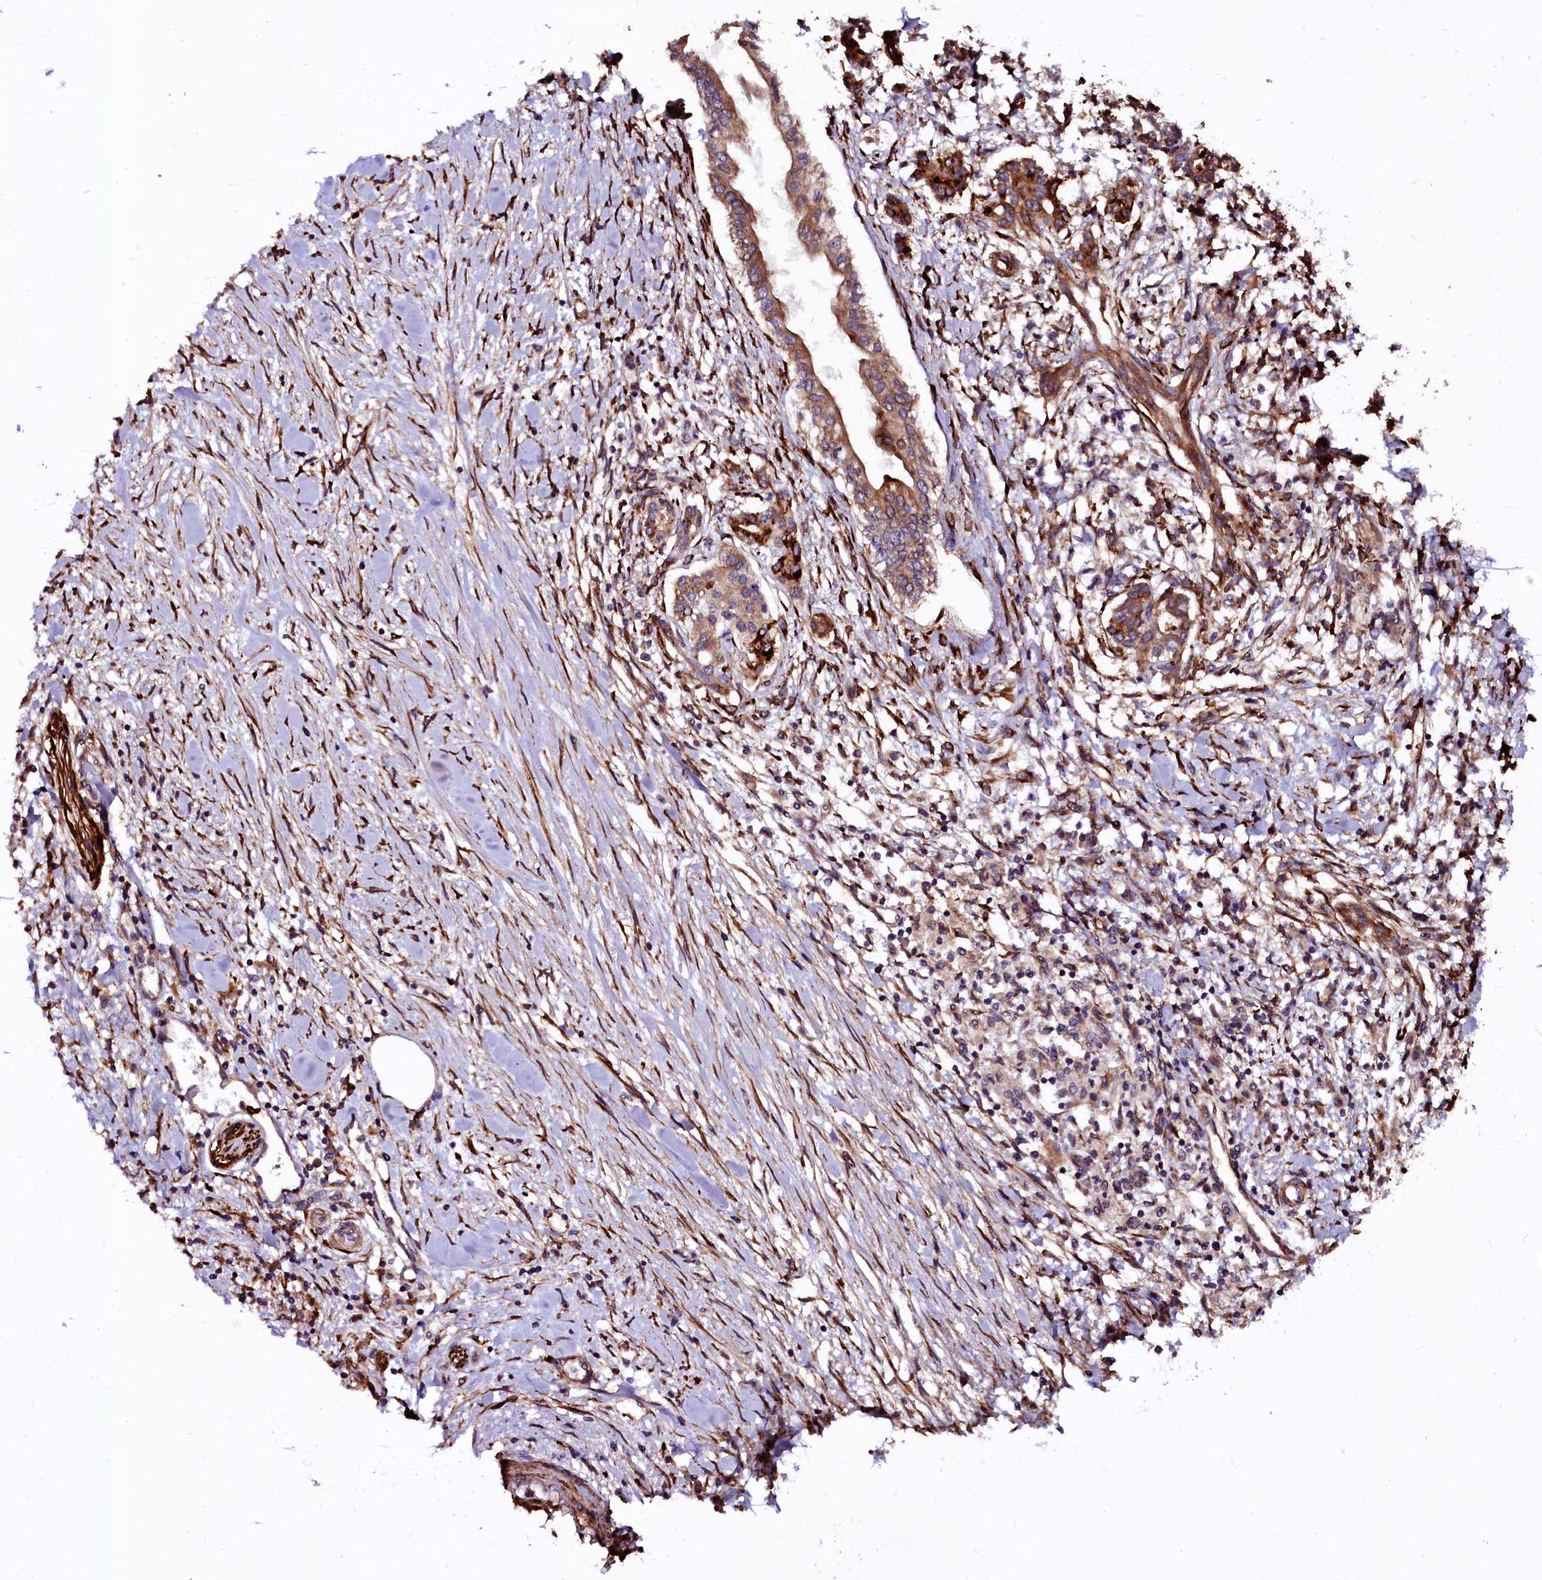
{"staining": {"intensity": "moderate", "quantity": ">75%", "location": "cytoplasmic/membranous"}, "tissue": "pancreatic cancer", "cell_type": "Tumor cells", "image_type": "cancer", "snomed": [{"axis": "morphology", "description": "Normal tissue, NOS"}, {"axis": "morphology", "description": "Adenocarcinoma, NOS"}, {"axis": "topography", "description": "Pancreas"}], "caption": "A medium amount of moderate cytoplasmic/membranous staining is seen in about >75% of tumor cells in pancreatic cancer tissue. Using DAB (3,3'-diaminobenzidine) (brown) and hematoxylin (blue) stains, captured at high magnification using brightfield microscopy.", "gene": "N4BP1", "patient": {"sex": "female", "age": 64}}